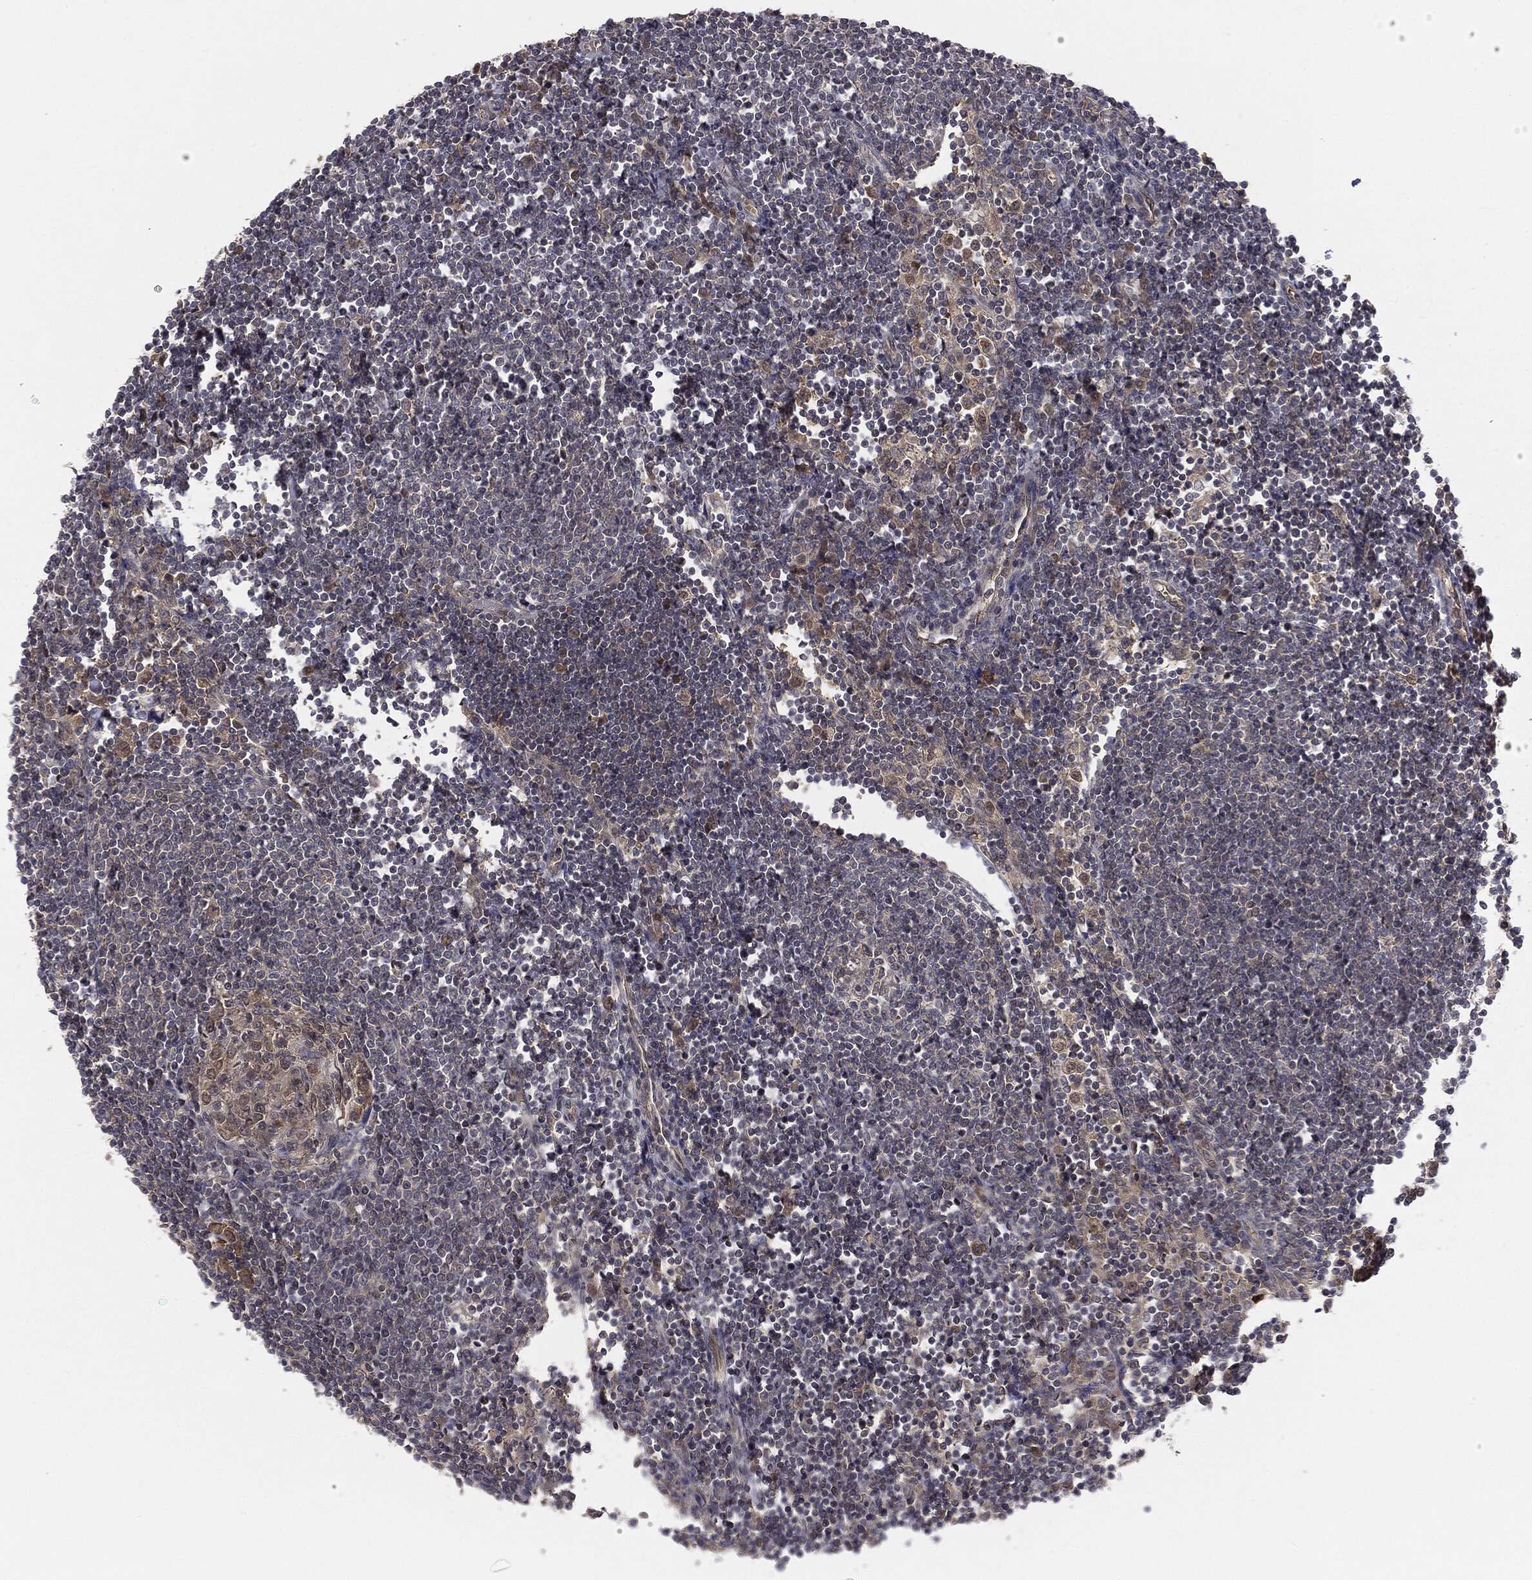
{"staining": {"intensity": "weak", "quantity": "<25%", "location": "cytoplasmic/membranous"}, "tissue": "lymph node", "cell_type": "Germinal center cells", "image_type": "normal", "snomed": [{"axis": "morphology", "description": "Normal tissue, NOS"}, {"axis": "morphology", "description": "Adenocarcinoma, NOS"}, {"axis": "topography", "description": "Lymph node"}, {"axis": "topography", "description": "Pancreas"}], "caption": "DAB (3,3'-diaminobenzidine) immunohistochemical staining of unremarkable lymph node reveals no significant positivity in germinal center cells.", "gene": "KRT7", "patient": {"sex": "female", "age": 58}}